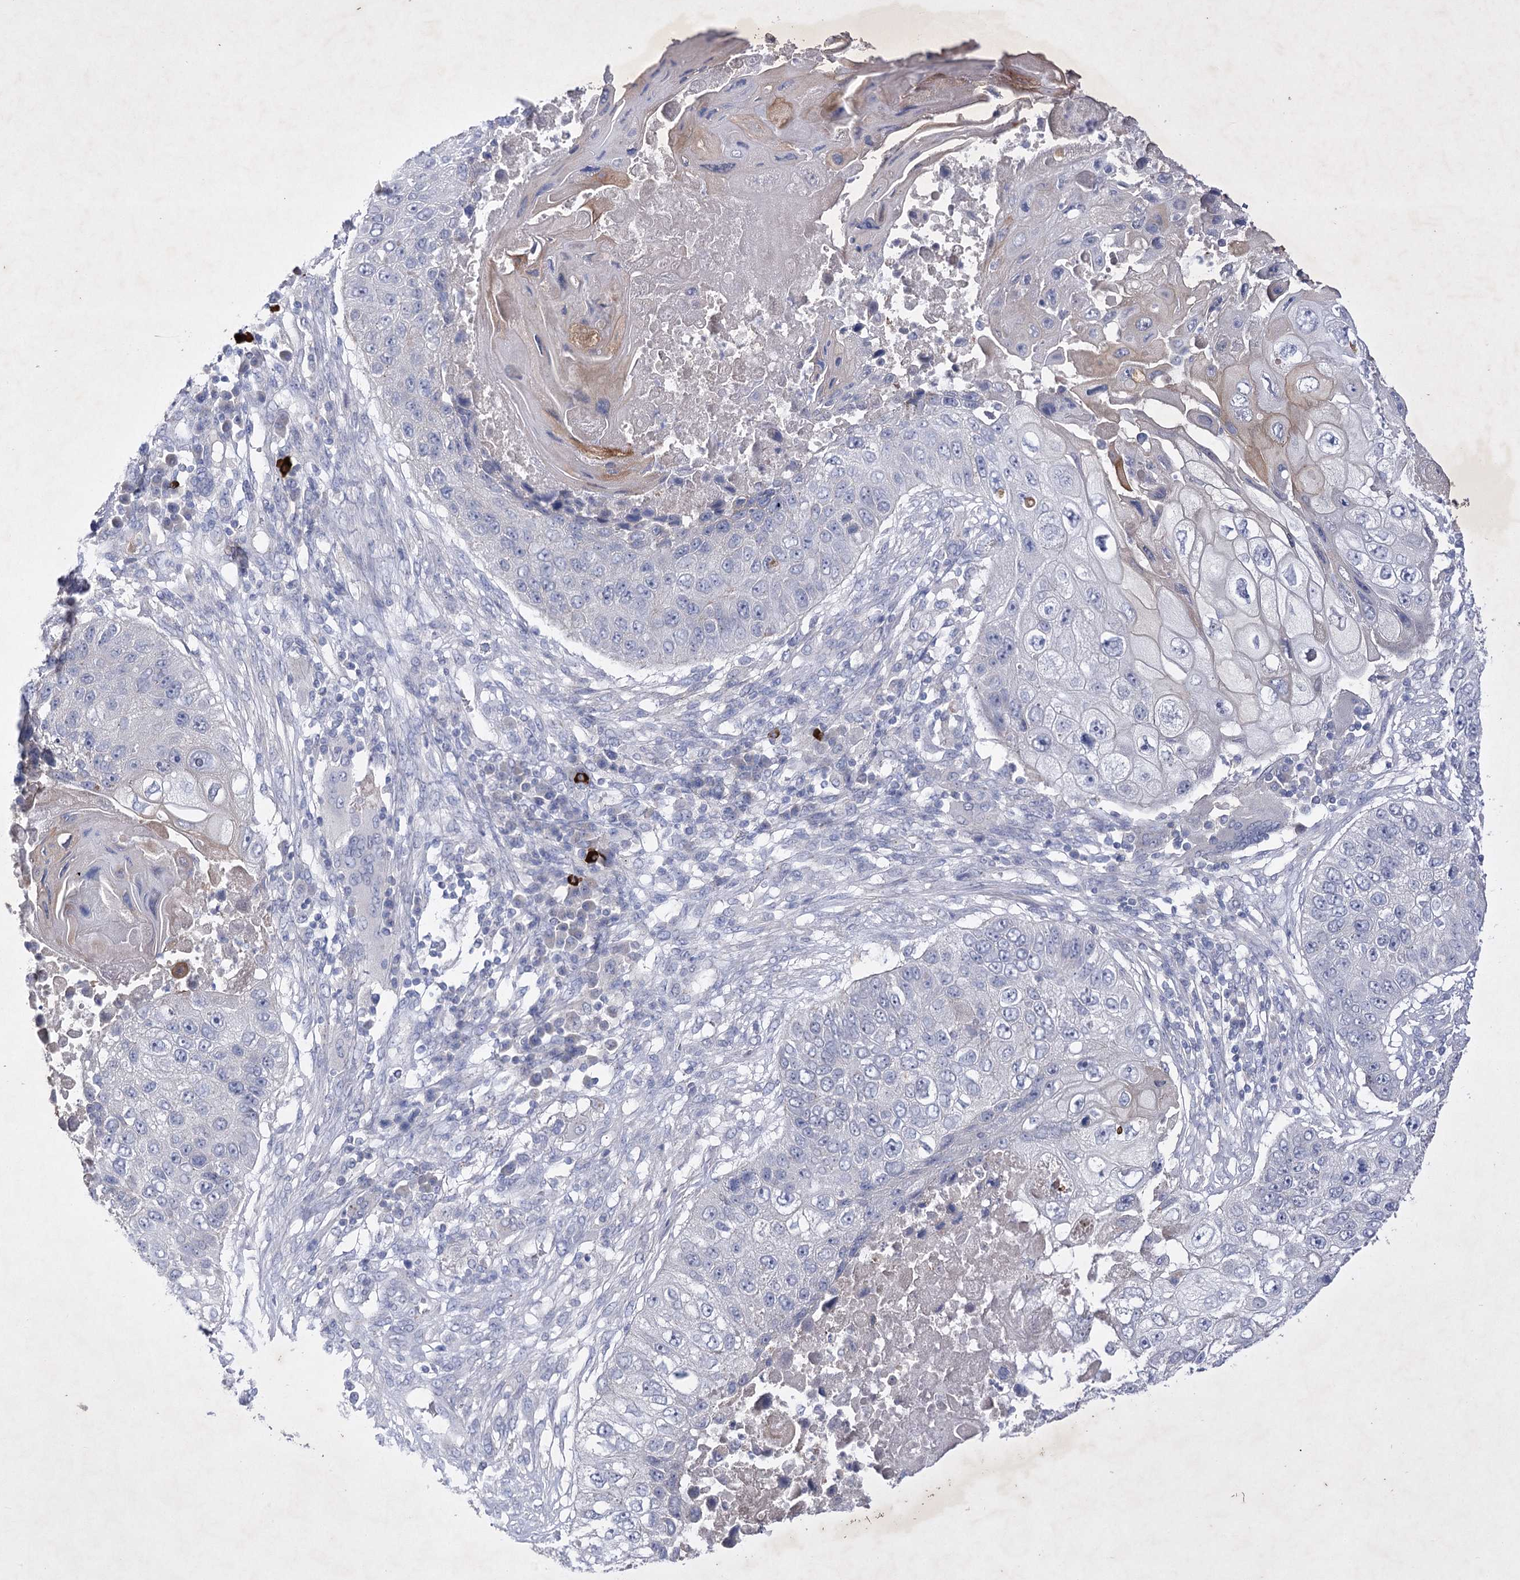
{"staining": {"intensity": "negative", "quantity": "none", "location": "none"}, "tissue": "lung cancer", "cell_type": "Tumor cells", "image_type": "cancer", "snomed": [{"axis": "morphology", "description": "Squamous cell carcinoma, NOS"}, {"axis": "topography", "description": "Lung"}], "caption": "Immunohistochemistry of human lung cancer demonstrates no staining in tumor cells. The staining was performed using DAB to visualize the protein expression in brown, while the nuclei were stained in blue with hematoxylin (Magnification: 20x).", "gene": "COX15", "patient": {"sex": "male", "age": 61}}